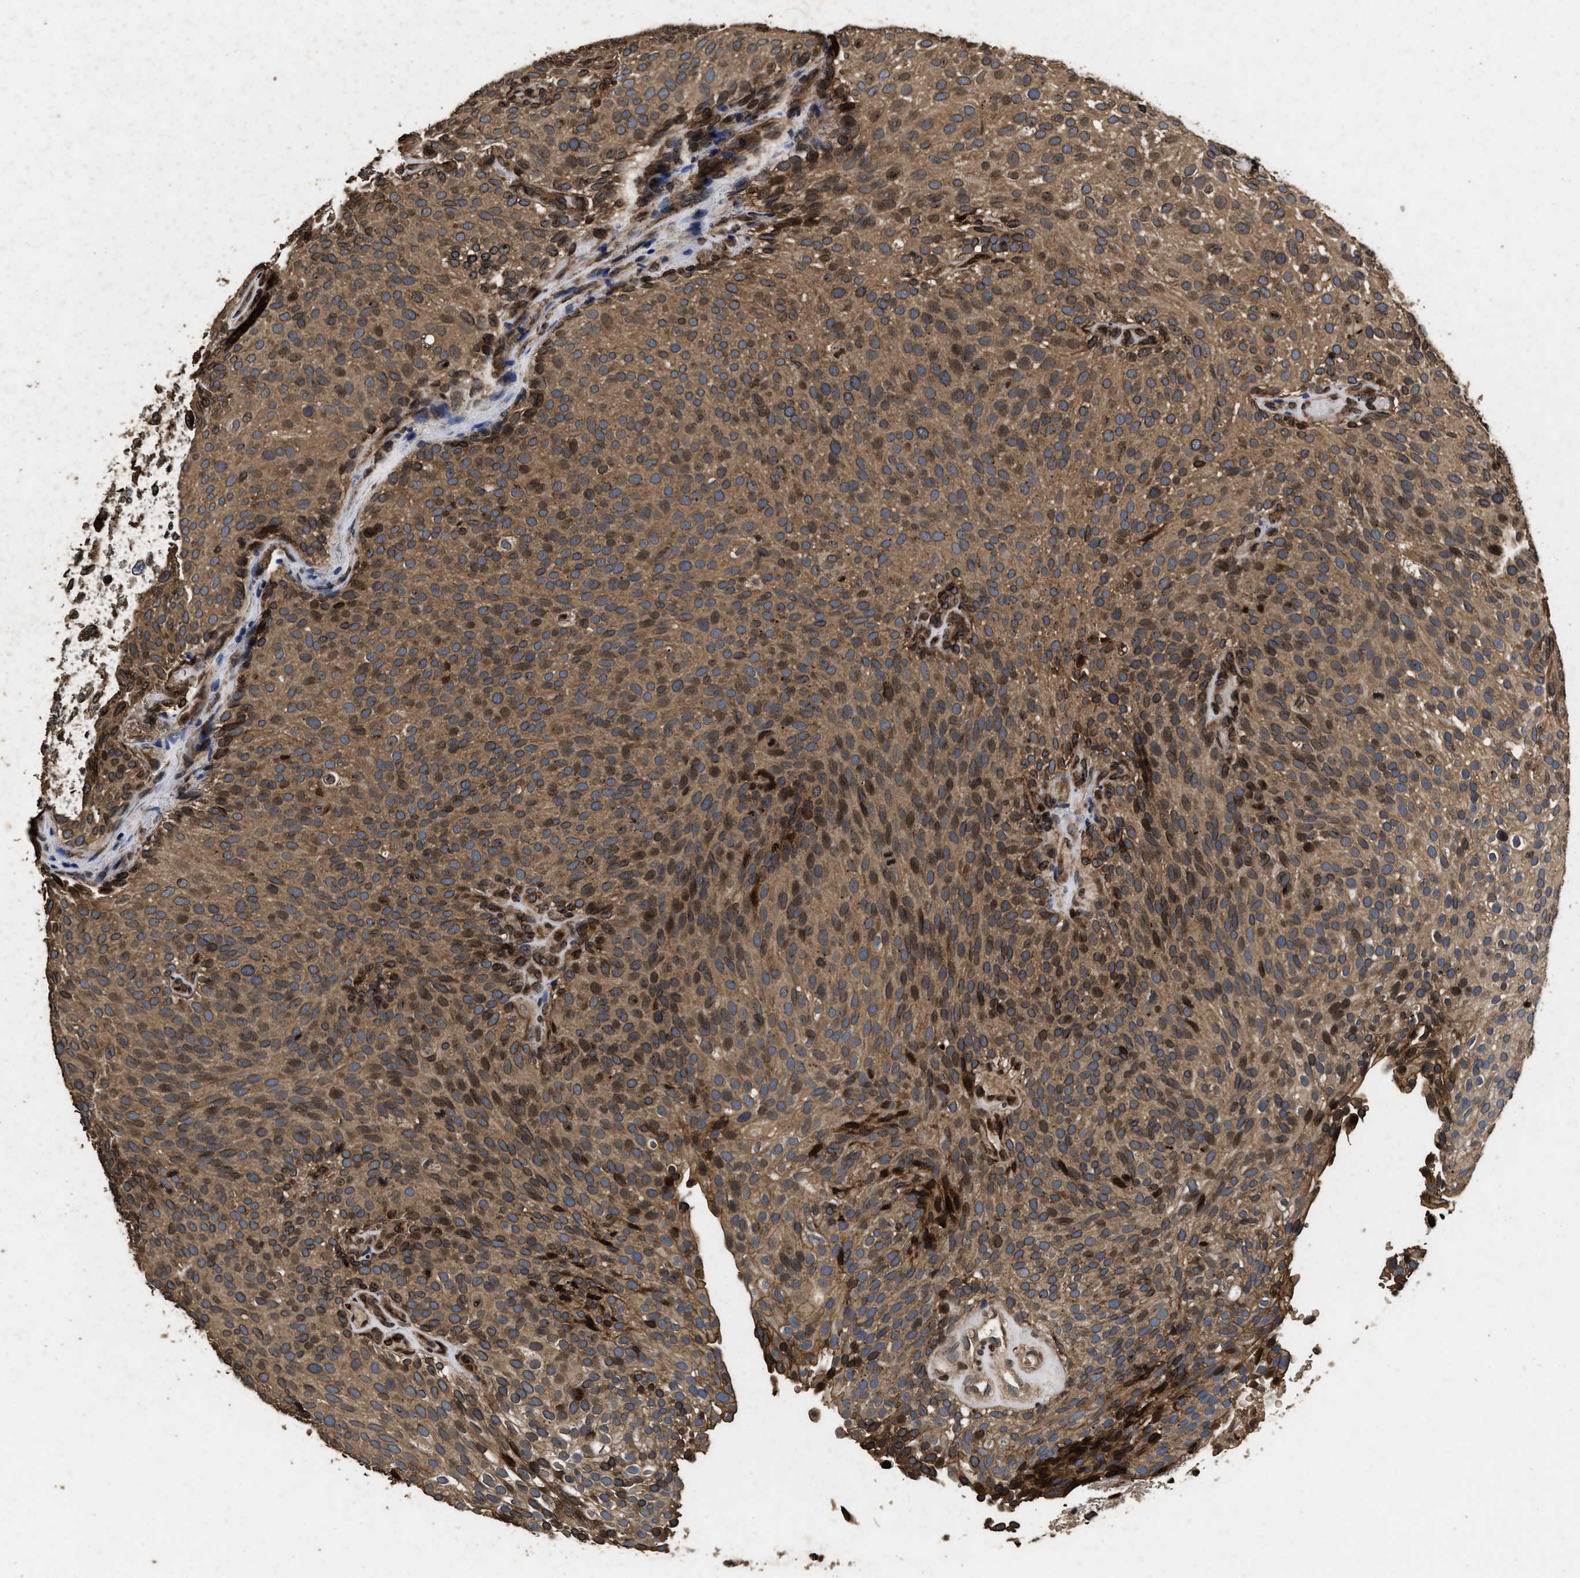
{"staining": {"intensity": "moderate", "quantity": ">75%", "location": "cytoplasmic/membranous,nuclear"}, "tissue": "urothelial cancer", "cell_type": "Tumor cells", "image_type": "cancer", "snomed": [{"axis": "morphology", "description": "Urothelial carcinoma, Low grade"}, {"axis": "topography", "description": "Urinary bladder"}], "caption": "Low-grade urothelial carcinoma was stained to show a protein in brown. There is medium levels of moderate cytoplasmic/membranous and nuclear positivity in about >75% of tumor cells.", "gene": "ACCS", "patient": {"sex": "male", "age": 78}}